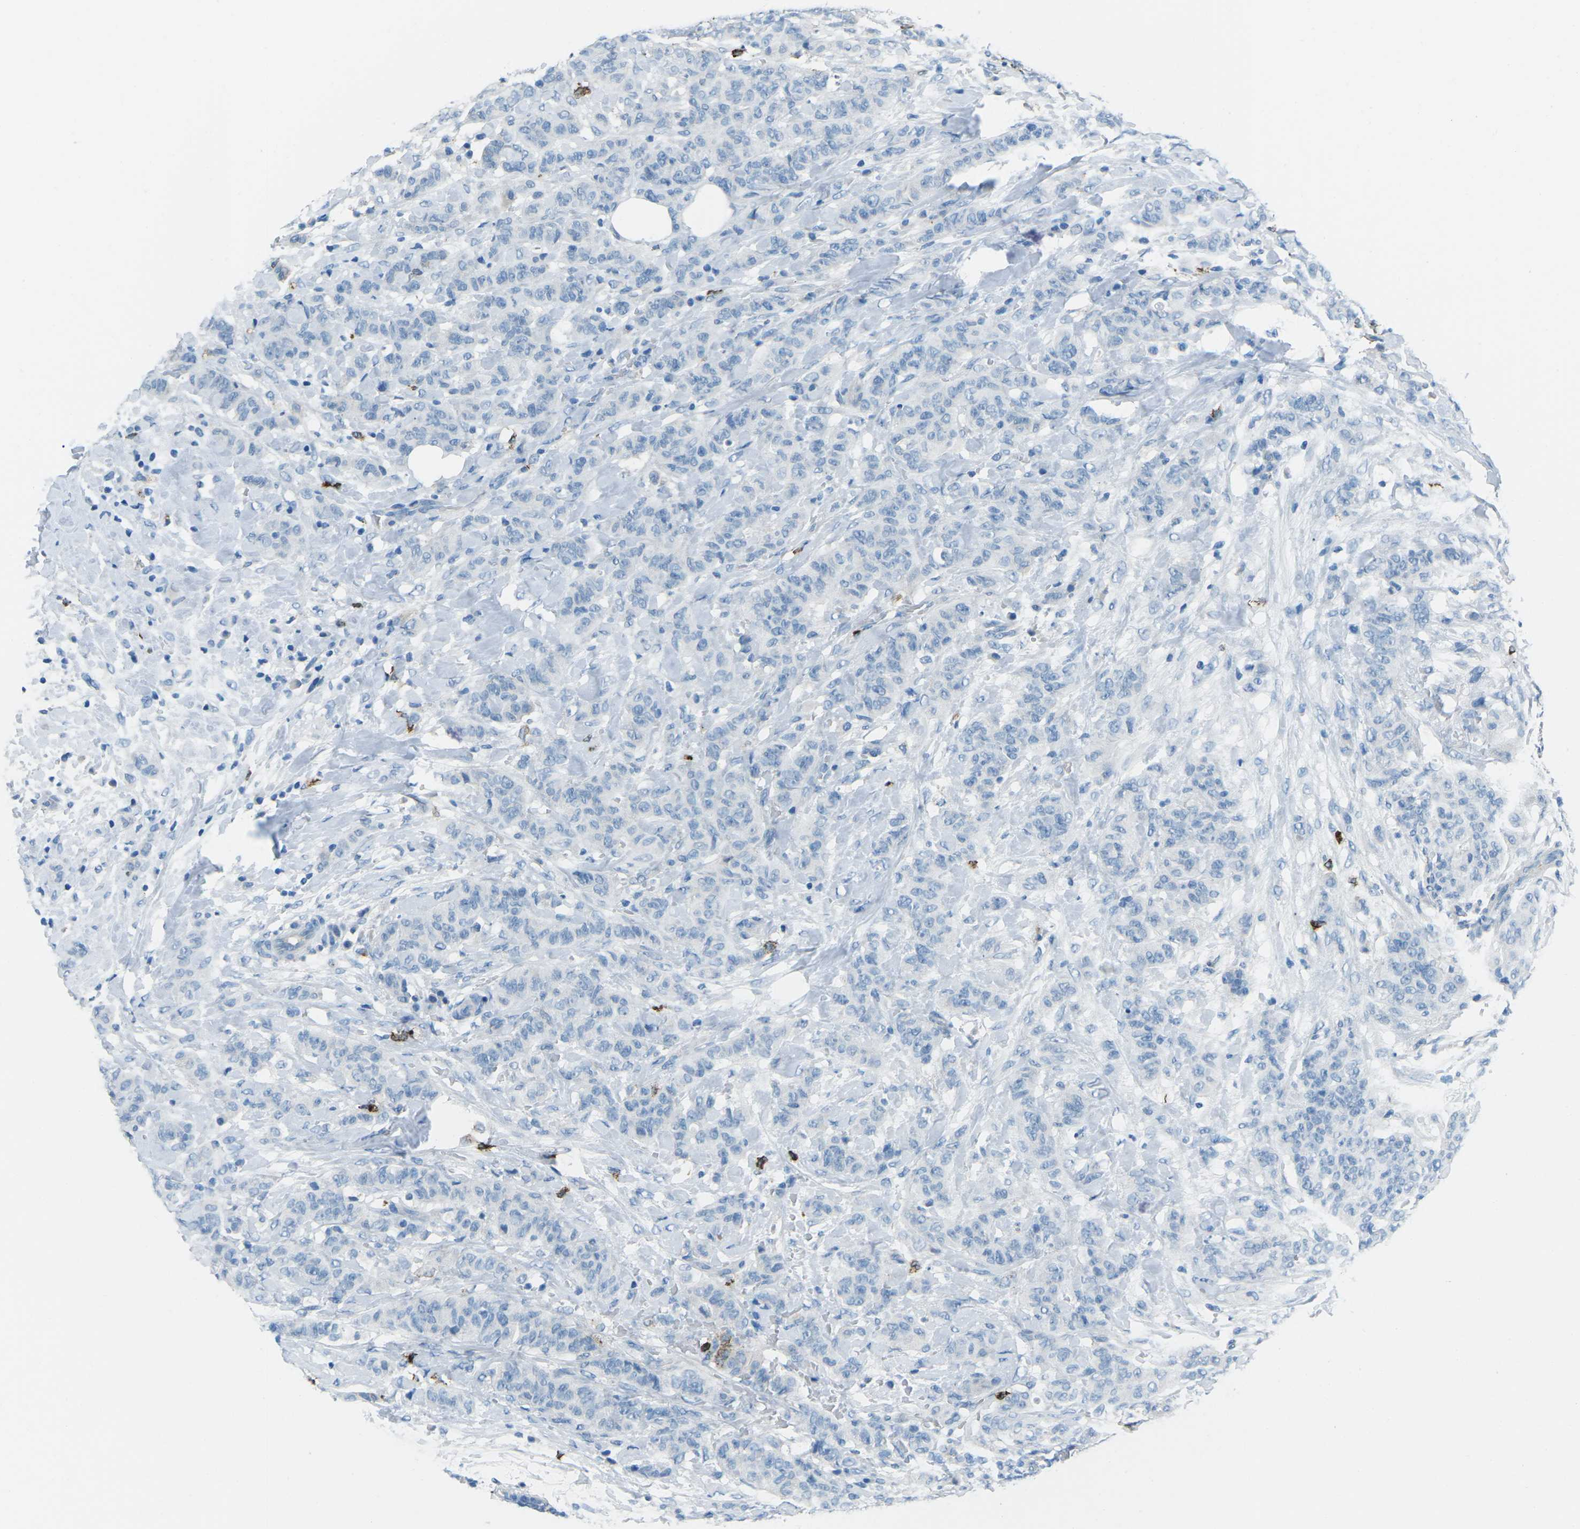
{"staining": {"intensity": "negative", "quantity": "none", "location": "none"}, "tissue": "breast cancer", "cell_type": "Tumor cells", "image_type": "cancer", "snomed": [{"axis": "morphology", "description": "Normal tissue, NOS"}, {"axis": "morphology", "description": "Duct carcinoma"}, {"axis": "topography", "description": "Breast"}], "caption": "A photomicrograph of breast invasive ductal carcinoma stained for a protein exhibits no brown staining in tumor cells.", "gene": "FCN1", "patient": {"sex": "female", "age": 40}}